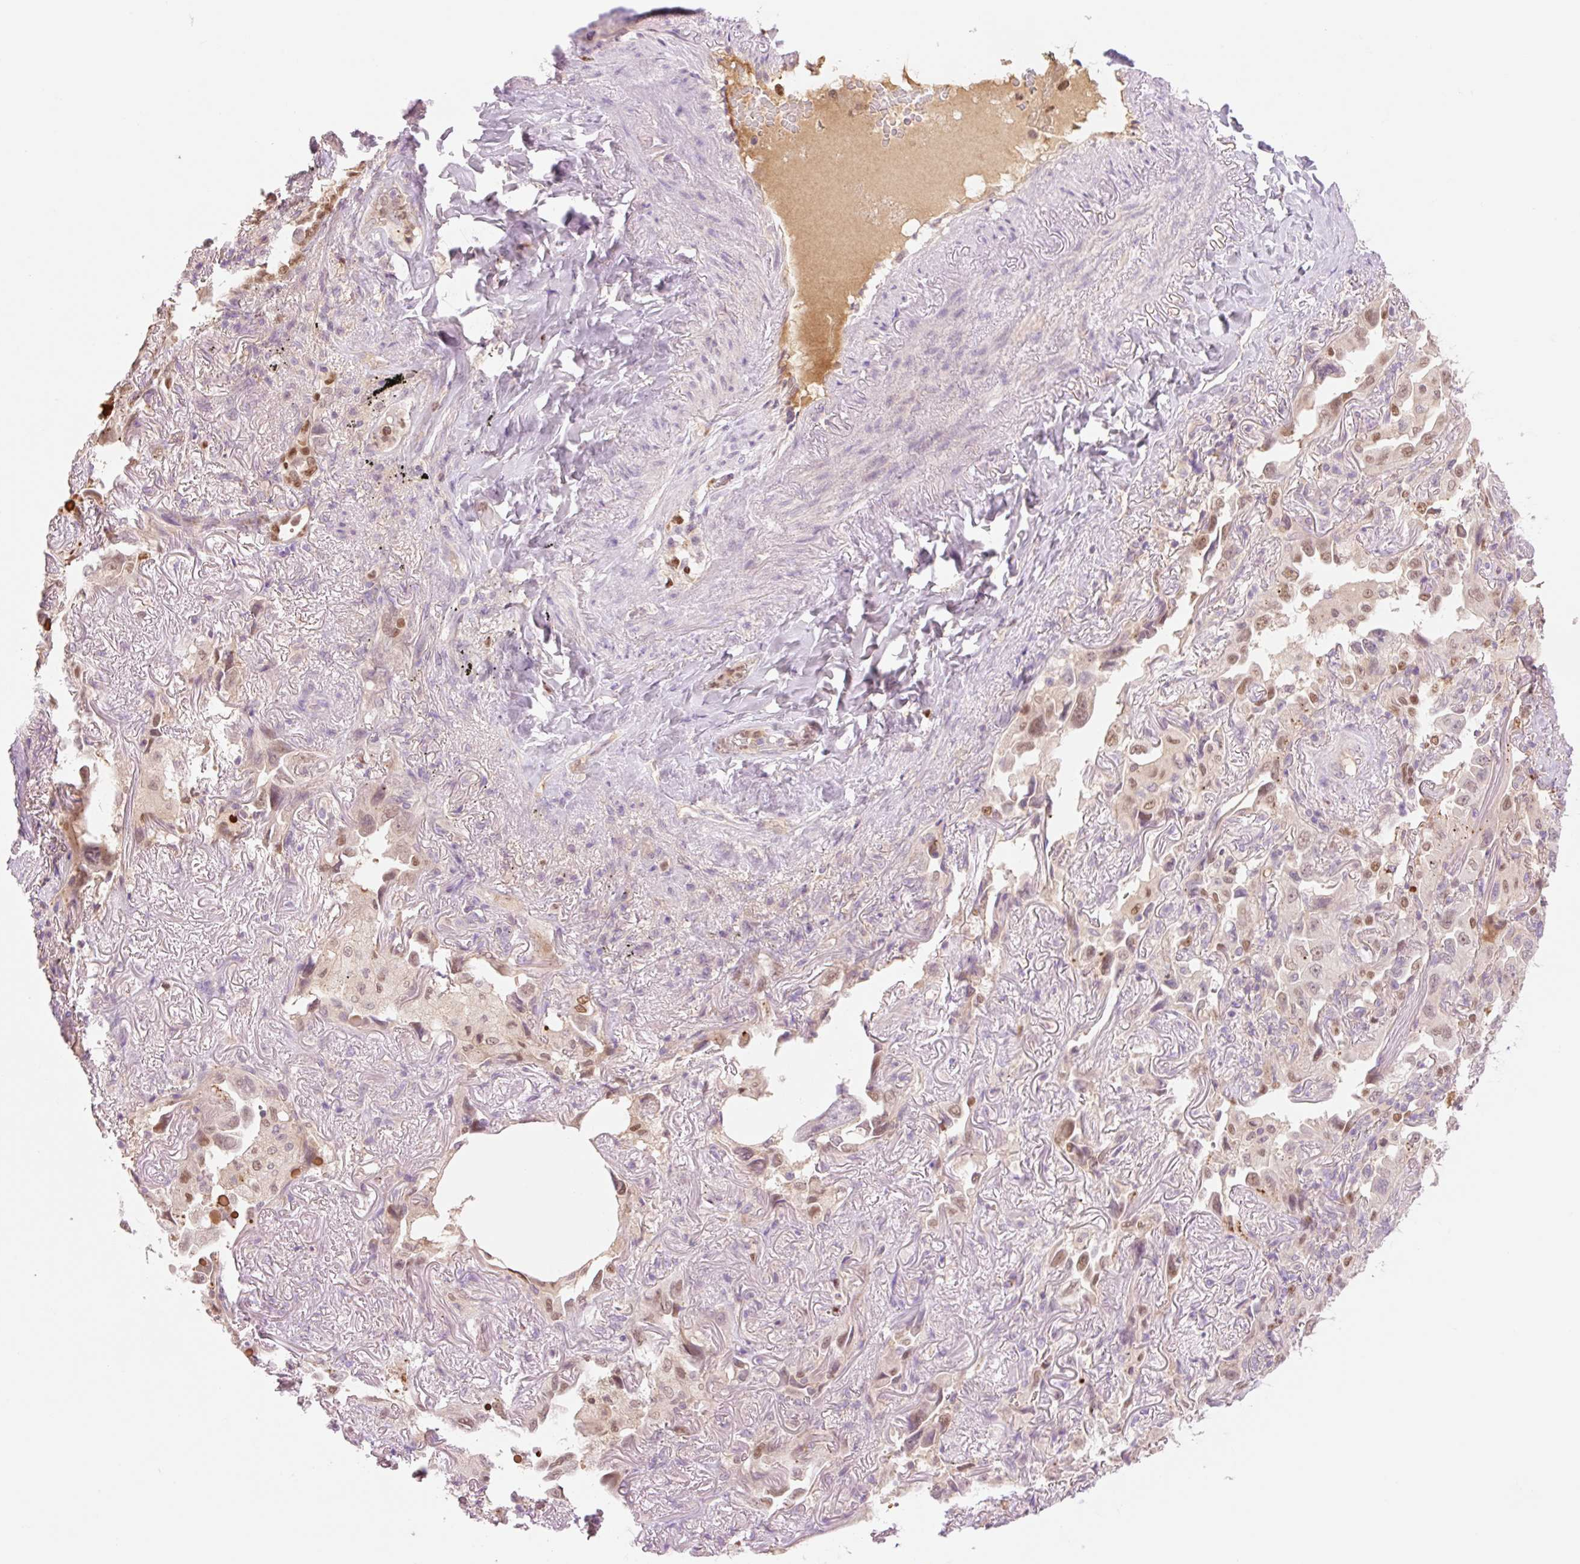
{"staining": {"intensity": "moderate", "quantity": ">75%", "location": "nuclear"}, "tissue": "lung cancer", "cell_type": "Tumor cells", "image_type": "cancer", "snomed": [{"axis": "morphology", "description": "Adenocarcinoma, NOS"}, {"axis": "topography", "description": "Lung"}], "caption": "Immunohistochemistry histopathology image of neoplastic tissue: lung adenocarcinoma stained using immunohistochemistry (IHC) shows medium levels of moderate protein expression localized specifically in the nuclear of tumor cells, appearing as a nuclear brown color.", "gene": "HEBP1", "patient": {"sex": "female", "age": 69}}